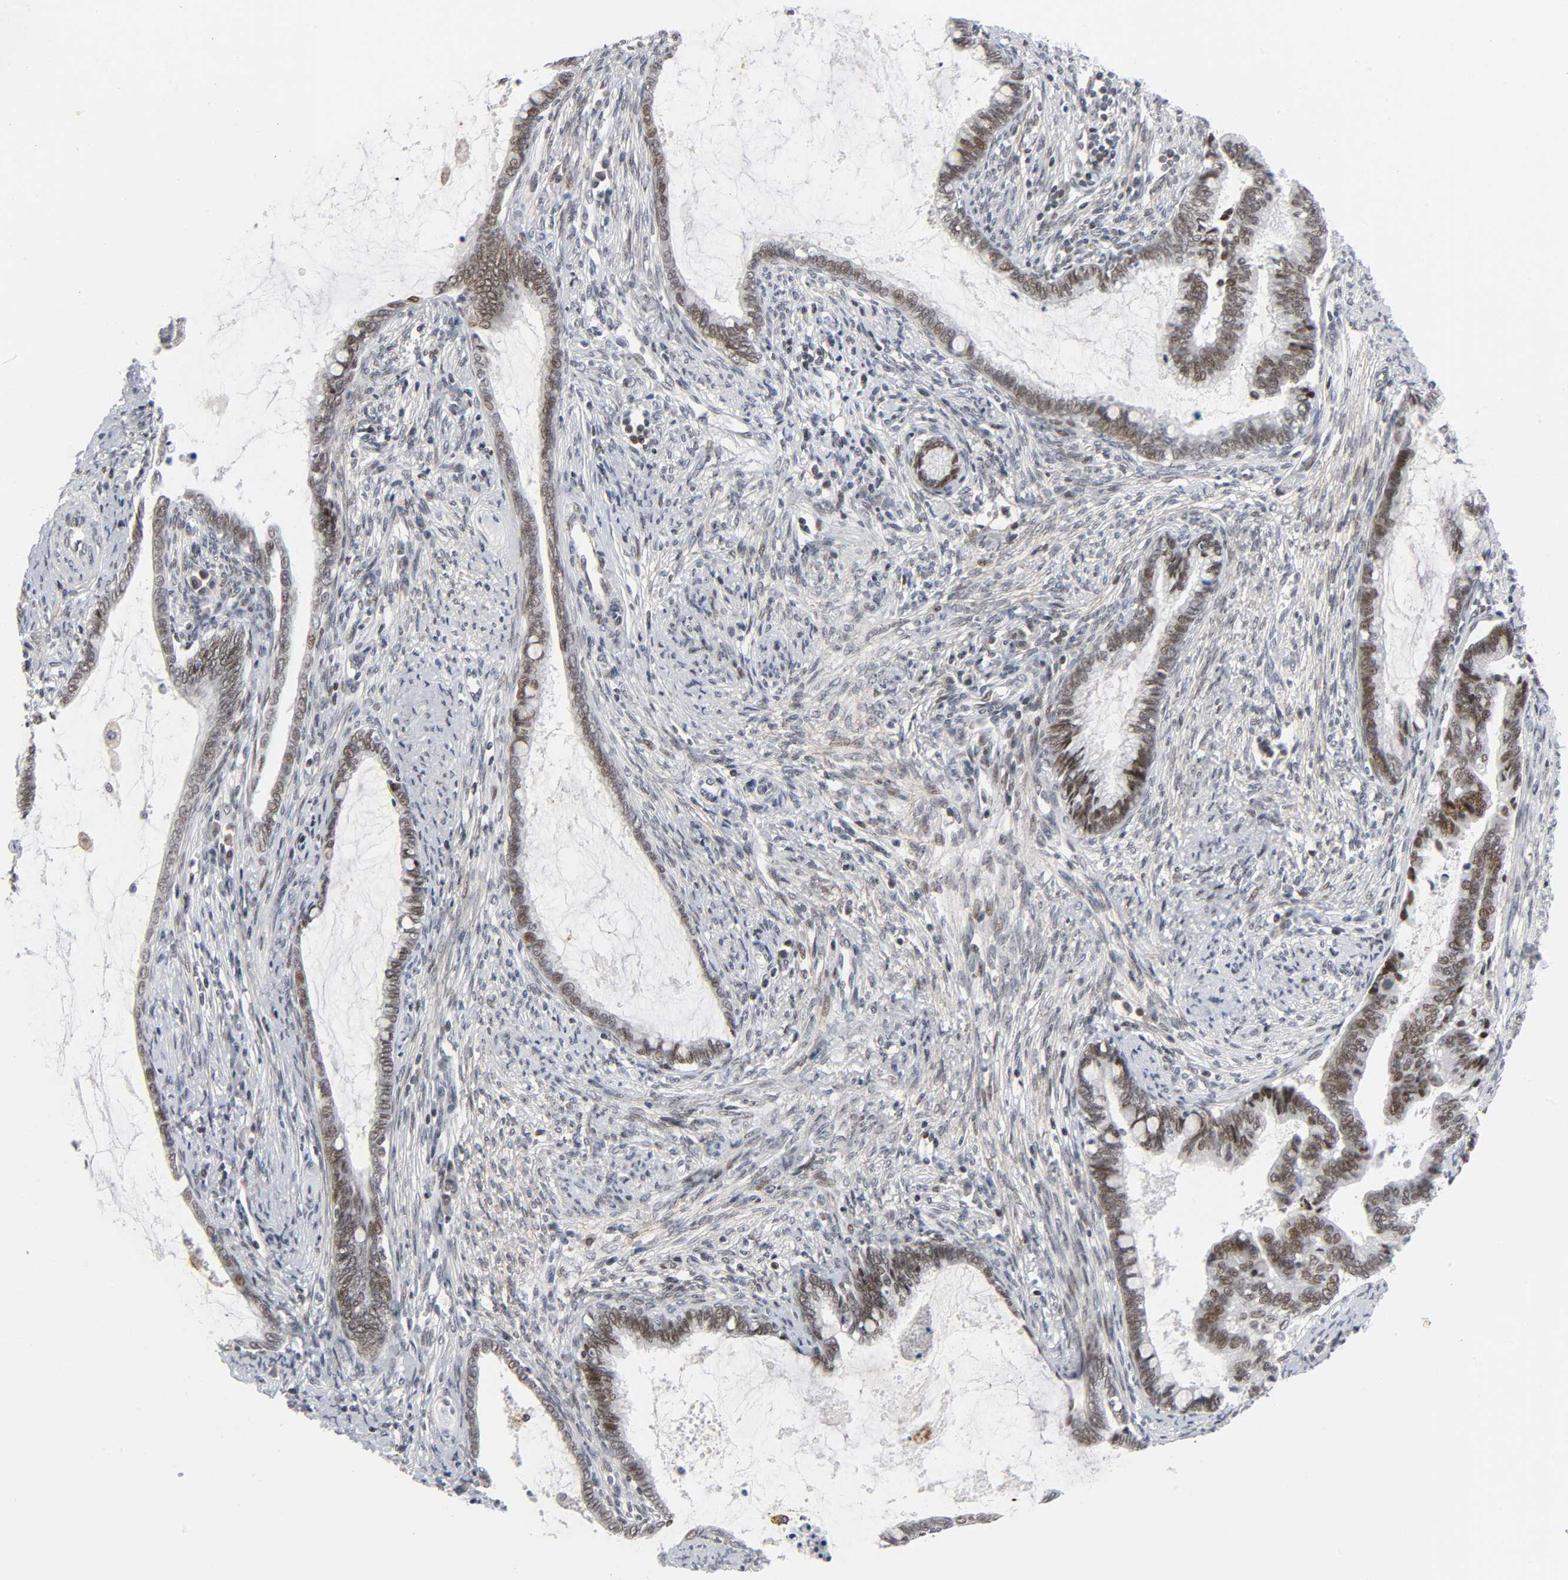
{"staining": {"intensity": "weak", "quantity": ">75%", "location": "nuclear"}, "tissue": "cervical cancer", "cell_type": "Tumor cells", "image_type": "cancer", "snomed": [{"axis": "morphology", "description": "Adenocarcinoma, NOS"}, {"axis": "topography", "description": "Cervix"}], "caption": "Immunohistochemistry (IHC) histopathology image of neoplastic tissue: cervical adenocarcinoma stained using IHC demonstrates low levels of weak protein expression localized specifically in the nuclear of tumor cells, appearing as a nuclear brown color.", "gene": "DIDO1", "patient": {"sex": "female", "age": 44}}